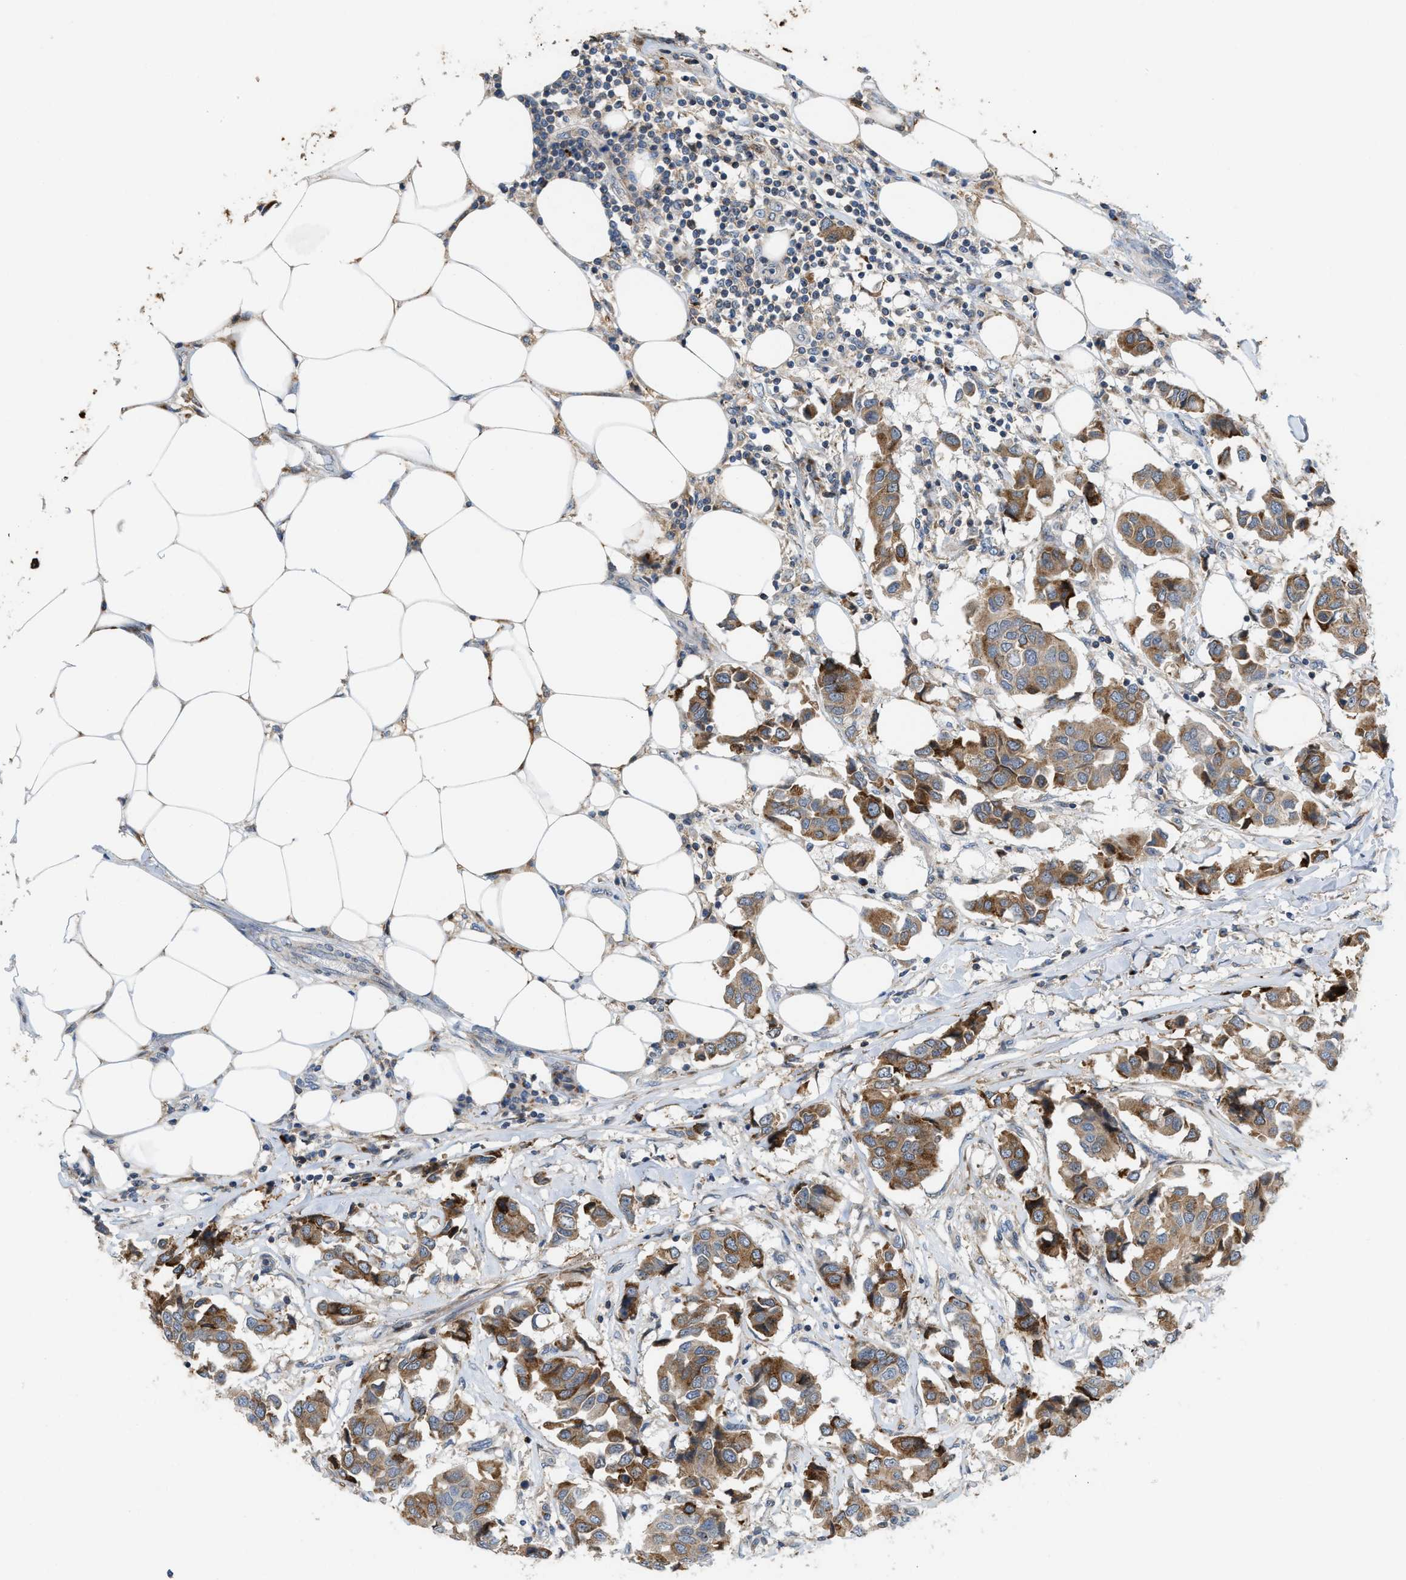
{"staining": {"intensity": "moderate", "quantity": ">75%", "location": "cytoplasmic/membranous"}, "tissue": "breast cancer", "cell_type": "Tumor cells", "image_type": "cancer", "snomed": [{"axis": "morphology", "description": "Duct carcinoma"}, {"axis": "topography", "description": "Breast"}], "caption": "Approximately >75% of tumor cells in human breast cancer display moderate cytoplasmic/membranous protein positivity as visualized by brown immunohistochemical staining.", "gene": "DIPK1A", "patient": {"sex": "female", "age": 80}}